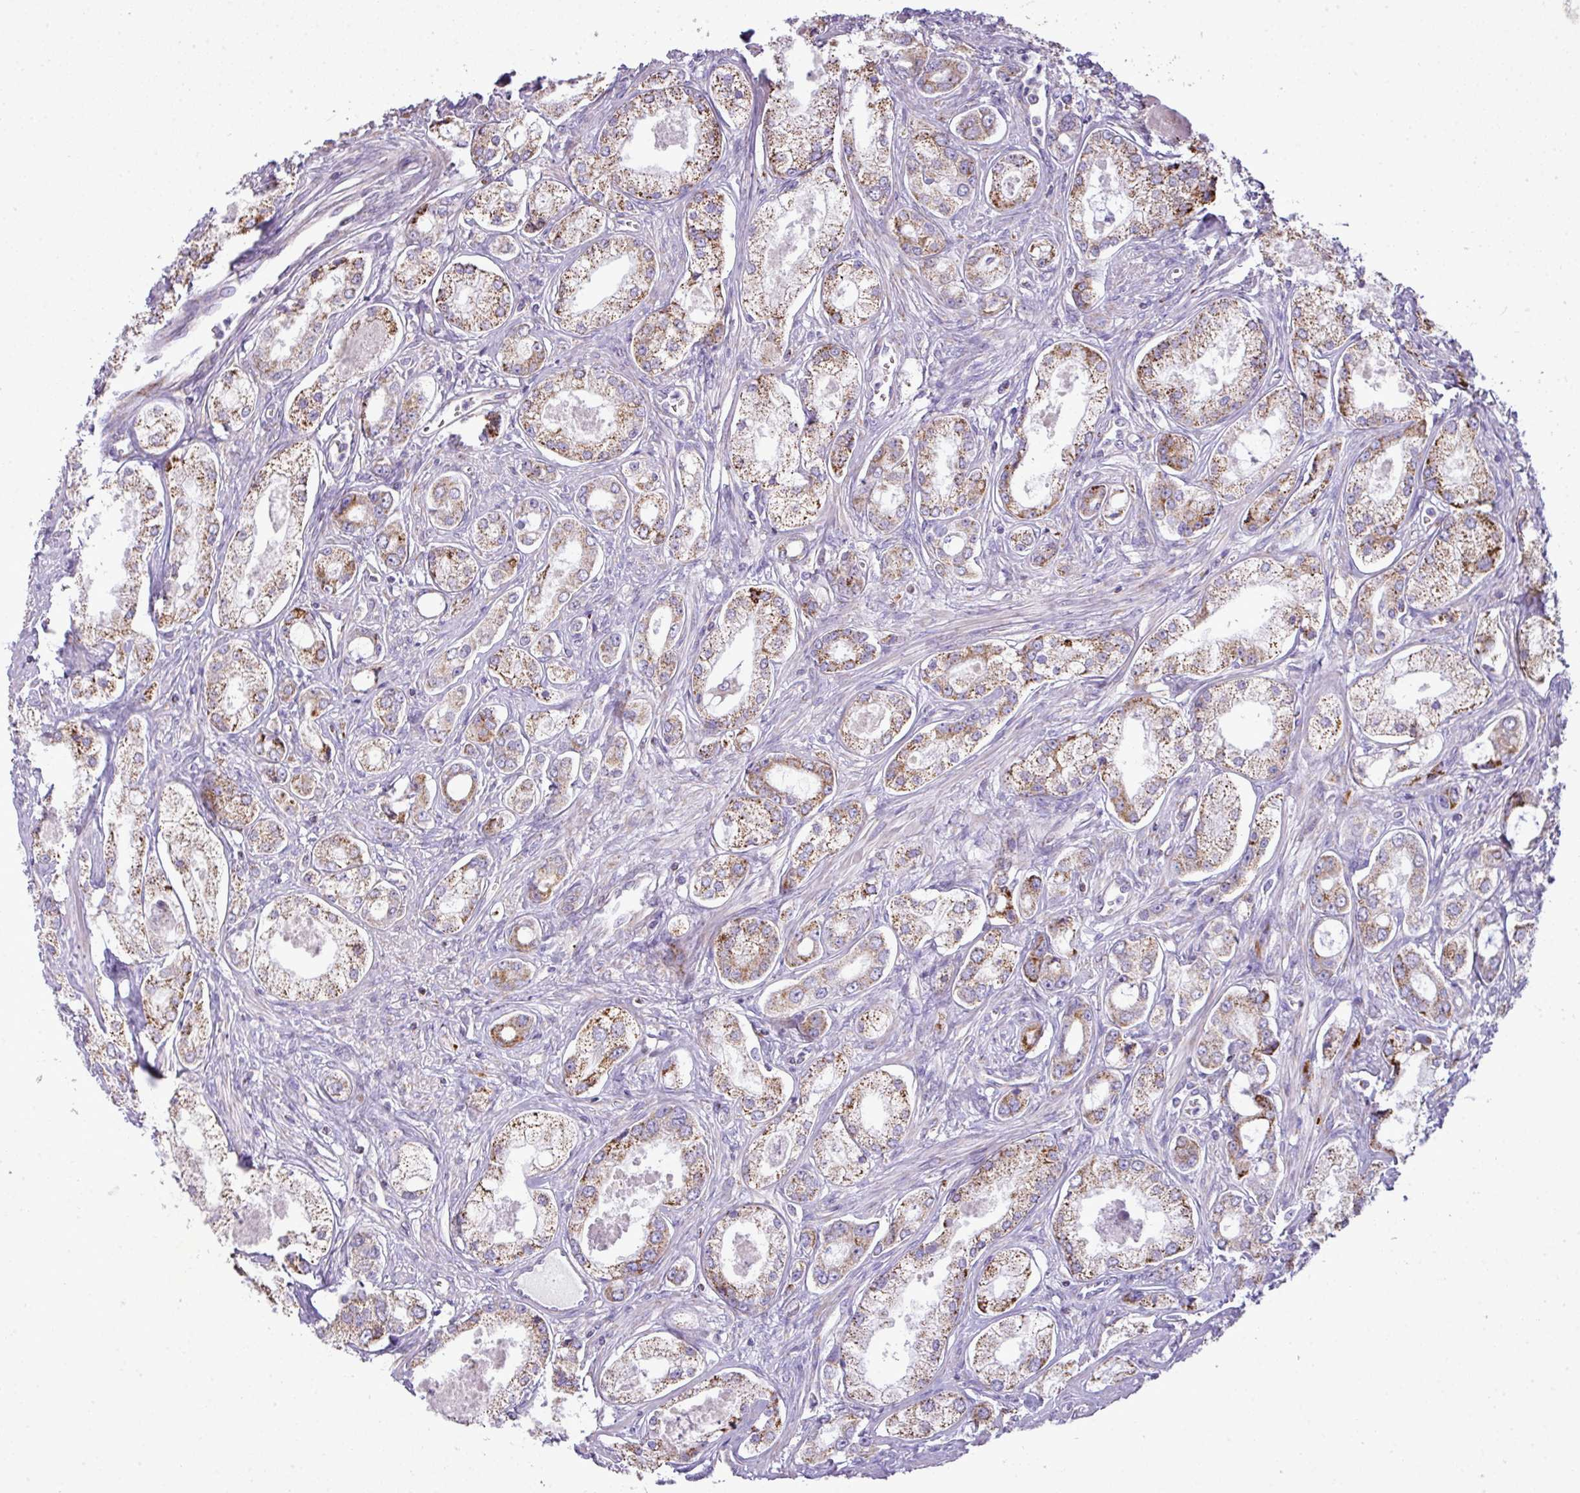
{"staining": {"intensity": "moderate", "quantity": ">75%", "location": "cytoplasmic/membranous"}, "tissue": "prostate cancer", "cell_type": "Tumor cells", "image_type": "cancer", "snomed": [{"axis": "morphology", "description": "Adenocarcinoma, Low grade"}, {"axis": "topography", "description": "Prostate"}], "caption": "Protein staining of low-grade adenocarcinoma (prostate) tissue demonstrates moderate cytoplasmic/membranous expression in about >75% of tumor cells.", "gene": "ZNF81", "patient": {"sex": "male", "age": 68}}